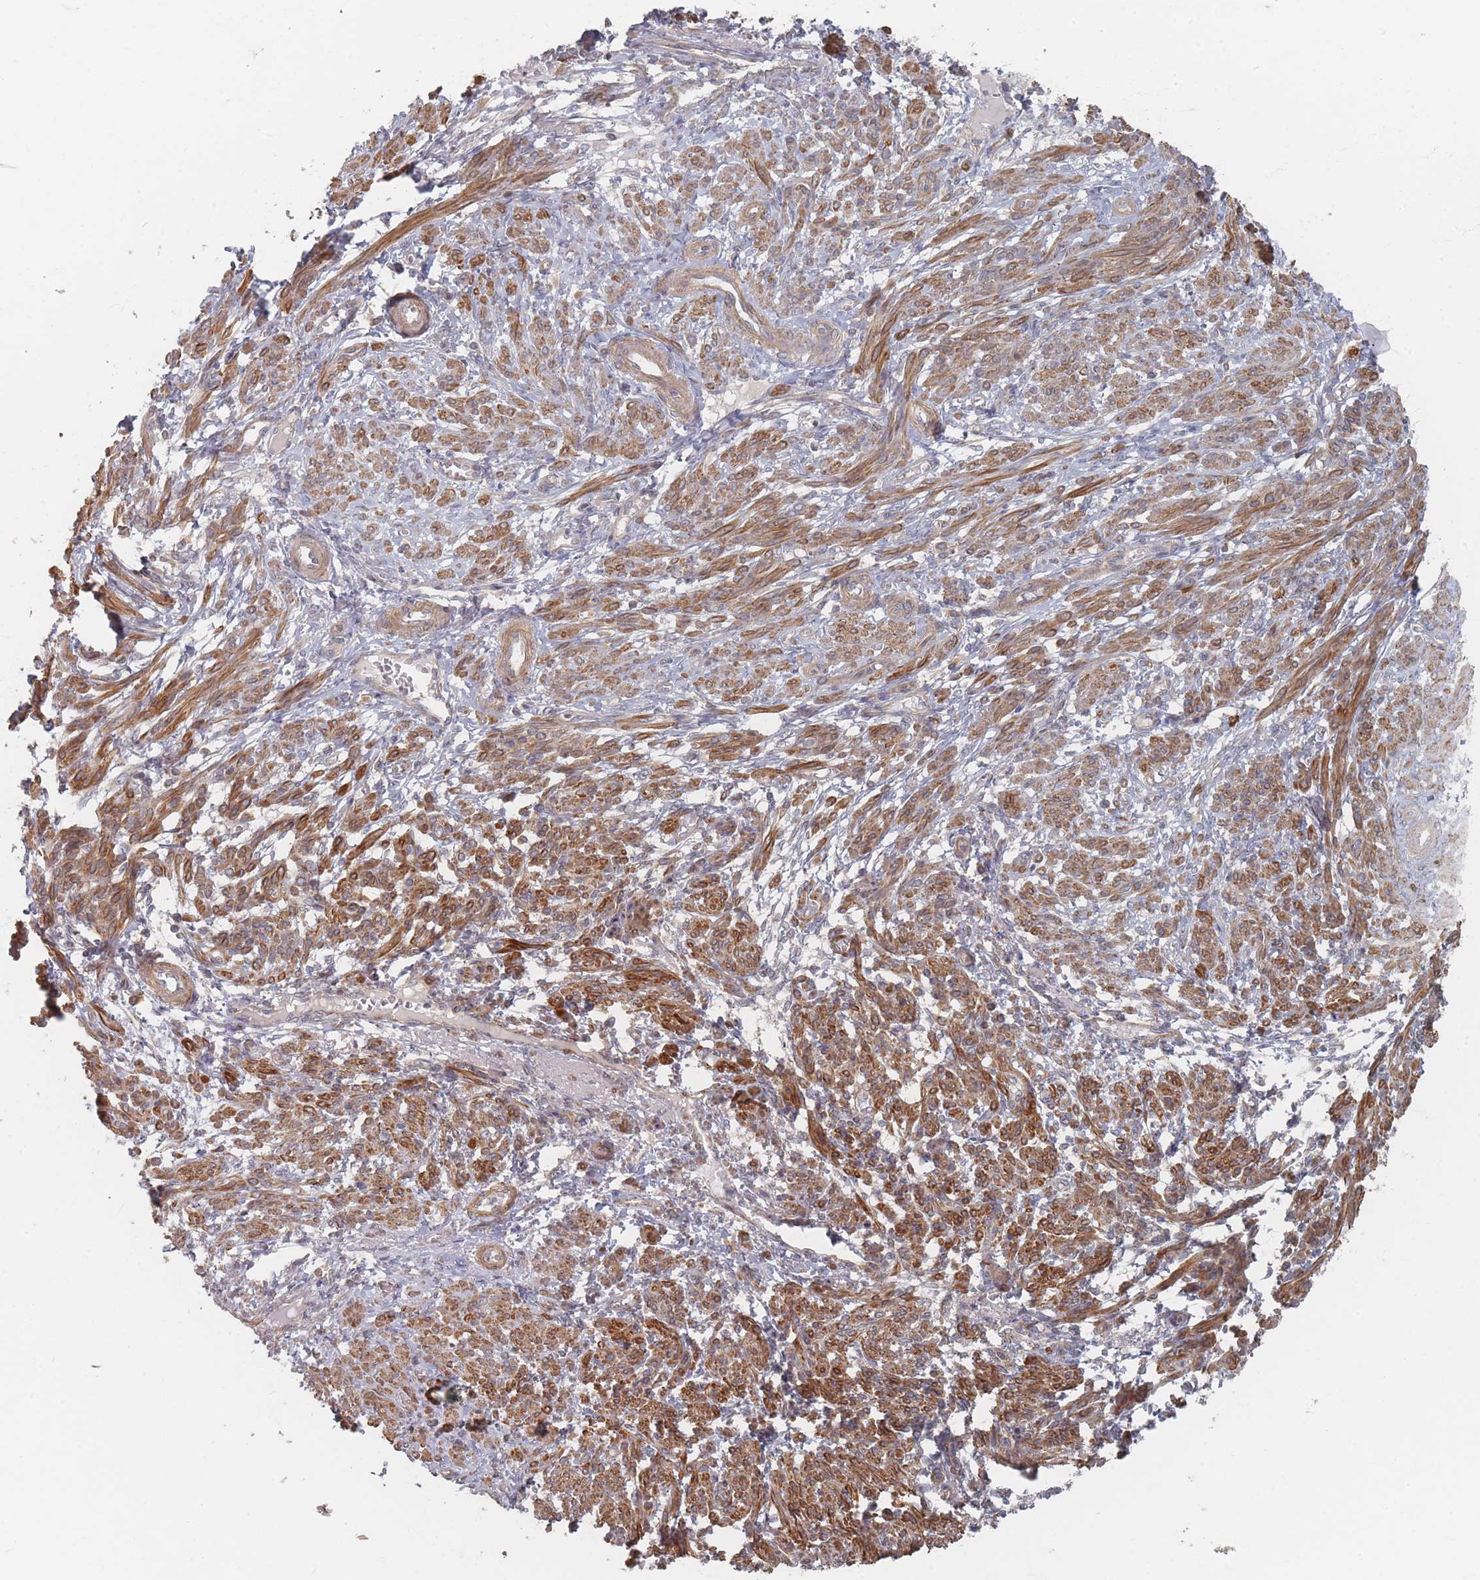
{"staining": {"intensity": "moderate", "quantity": ">75%", "location": "cytoplasmic/membranous"}, "tissue": "smooth muscle", "cell_type": "Smooth muscle cells", "image_type": "normal", "snomed": [{"axis": "morphology", "description": "Normal tissue, NOS"}, {"axis": "topography", "description": "Smooth muscle"}], "caption": "DAB immunohistochemical staining of normal smooth muscle exhibits moderate cytoplasmic/membranous protein staining in about >75% of smooth muscle cells.", "gene": "GLE1", "patient": {"sex": "female", "age": 39}}